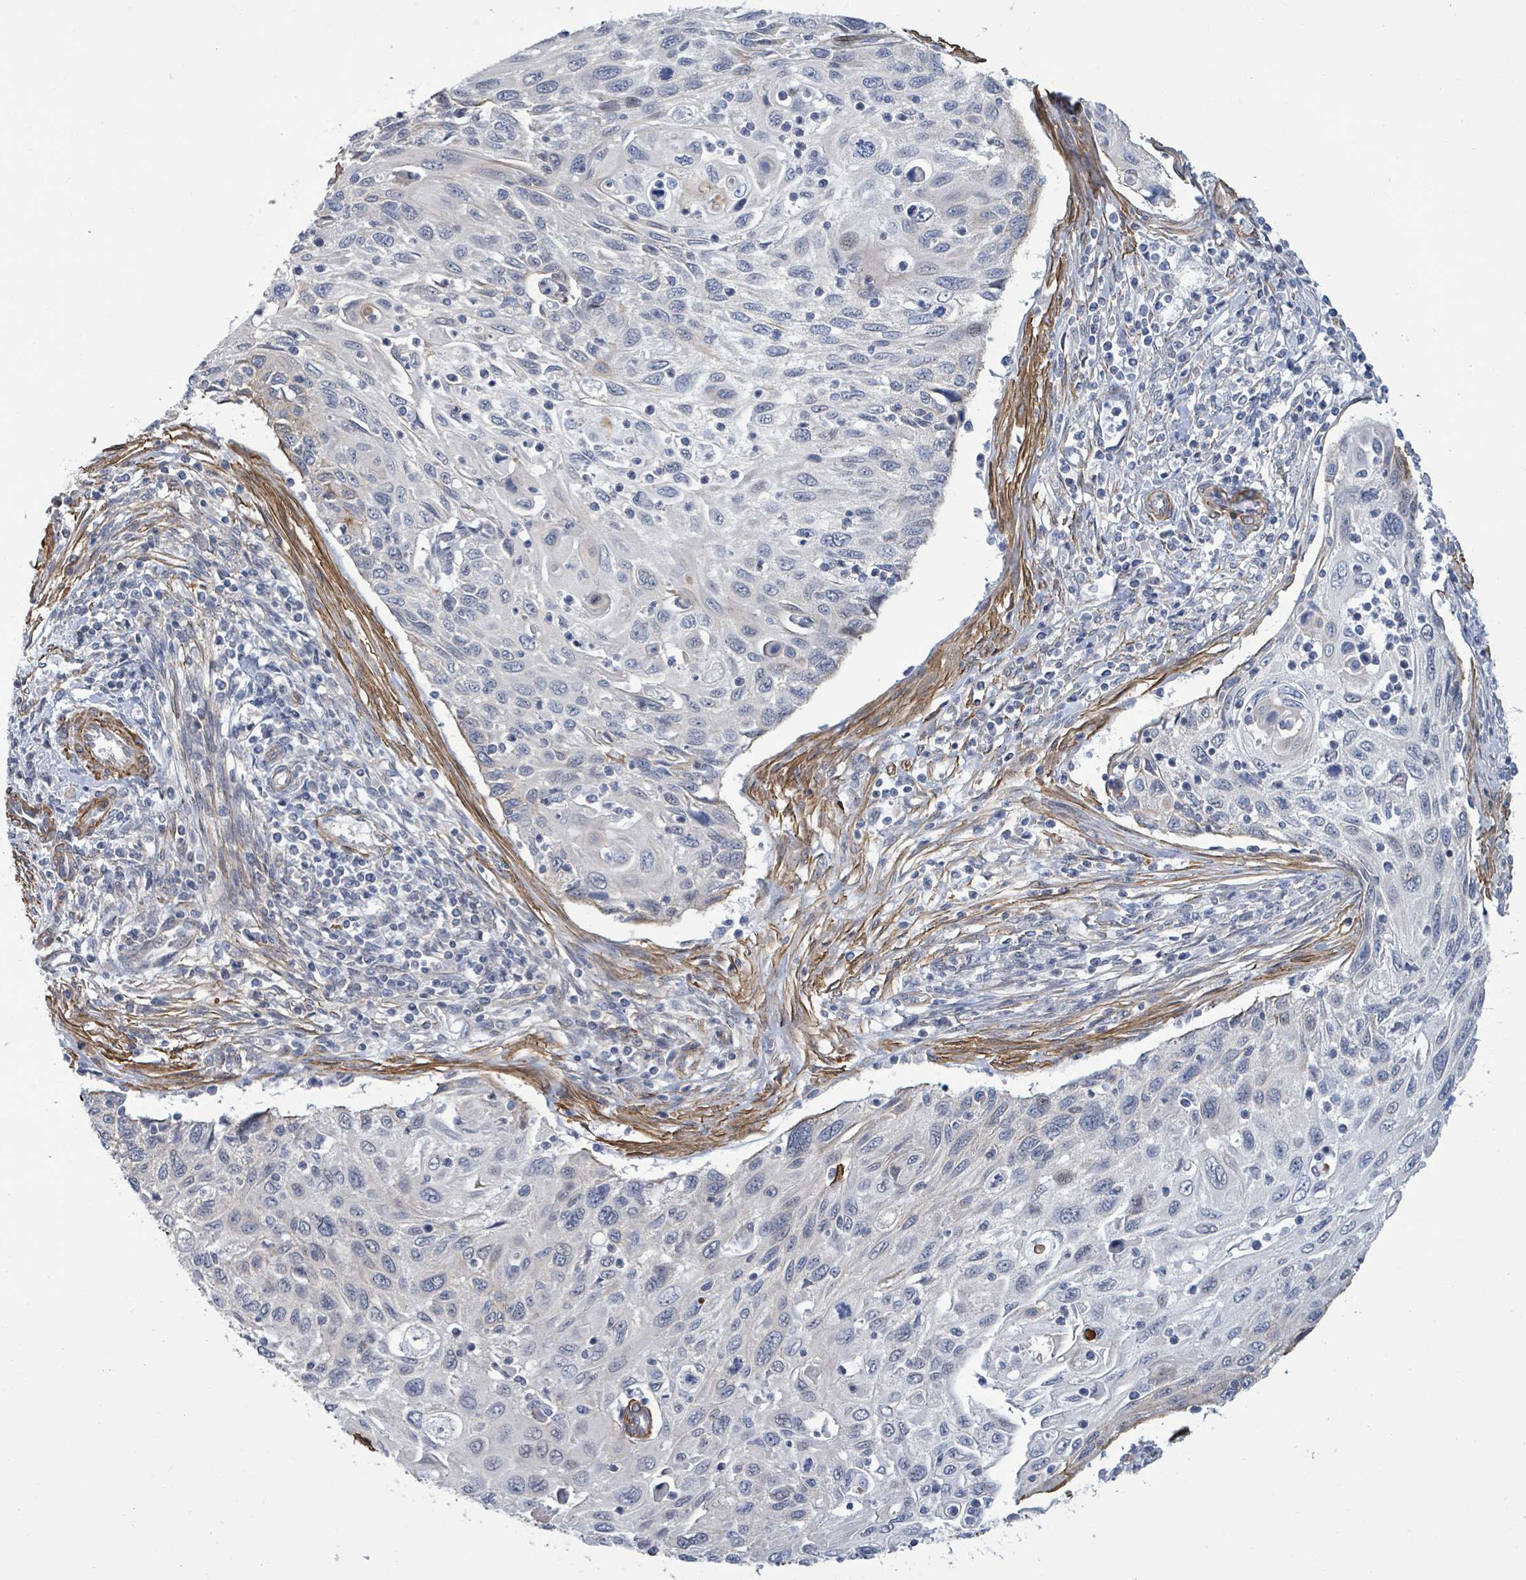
{"staining": {"intensity": "negative", "quantity": "none", "location": "none"}, "tissue": "cervical cancer", "cell_type": "Tumor cells", "image_type": "cancer", "snomed": [{"axis": "morphology", "description": "Squamous cell carcinoma, NOS"}, {"axis": "topography", "description": "Cervix"}], "caption": "Human squamous cell carcinoma (cervical) stained for a protein using immunohistochemistry (IHC) reveals no staining in tumor cells.", "gene": "DMRTC1B", "patient": {"sex": "female", "age": 70}}